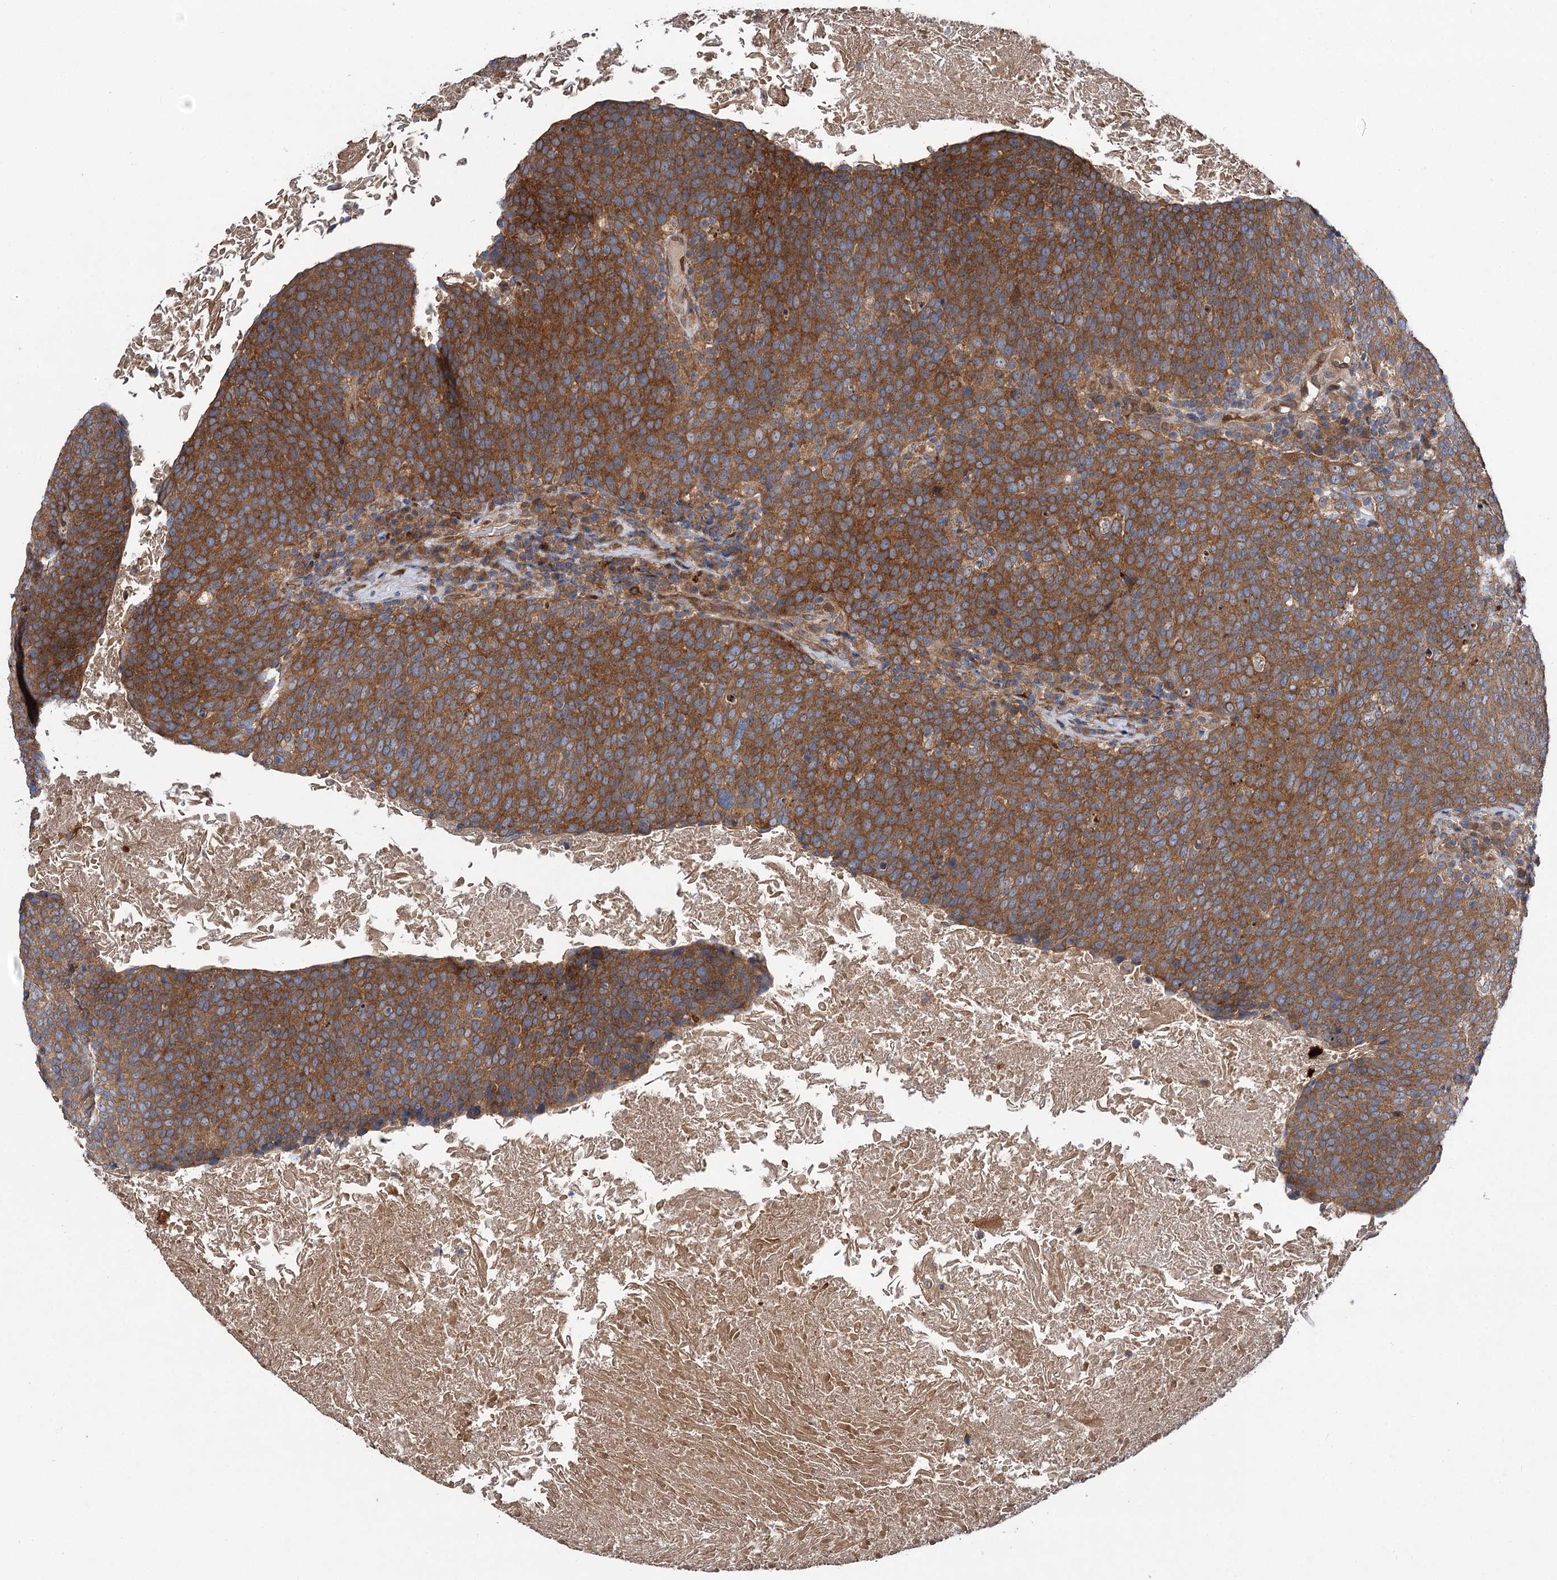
{"staining": {"intensity": "moderate", "quantity": ">75%", "location": "cytoplasmic/membranous"}, "tissue": "head and neck cancer", "cell_type": "Tumor cells", "image_type": "cancer", "snomed": [{"axis": "morphology", "description": "Squamous cell carcinoma, NOS"}, {"axis": "morphology", "description": "Squamous cell carcinoma, metastatic, NOS"}, {"axis": "topography", "description": "Lymph node"}, {"axis": "topography", "description": "Head-Neck"}], "caption": "A micrograph of human head and neck cancer (metastatic squamous cell carcinoma) stained for a protein exhibits moderate cytoplasmic/membranous brown staining in tumor cells.", "gene": "NAA25", "patient": {"sex": "male", "age": 62}}